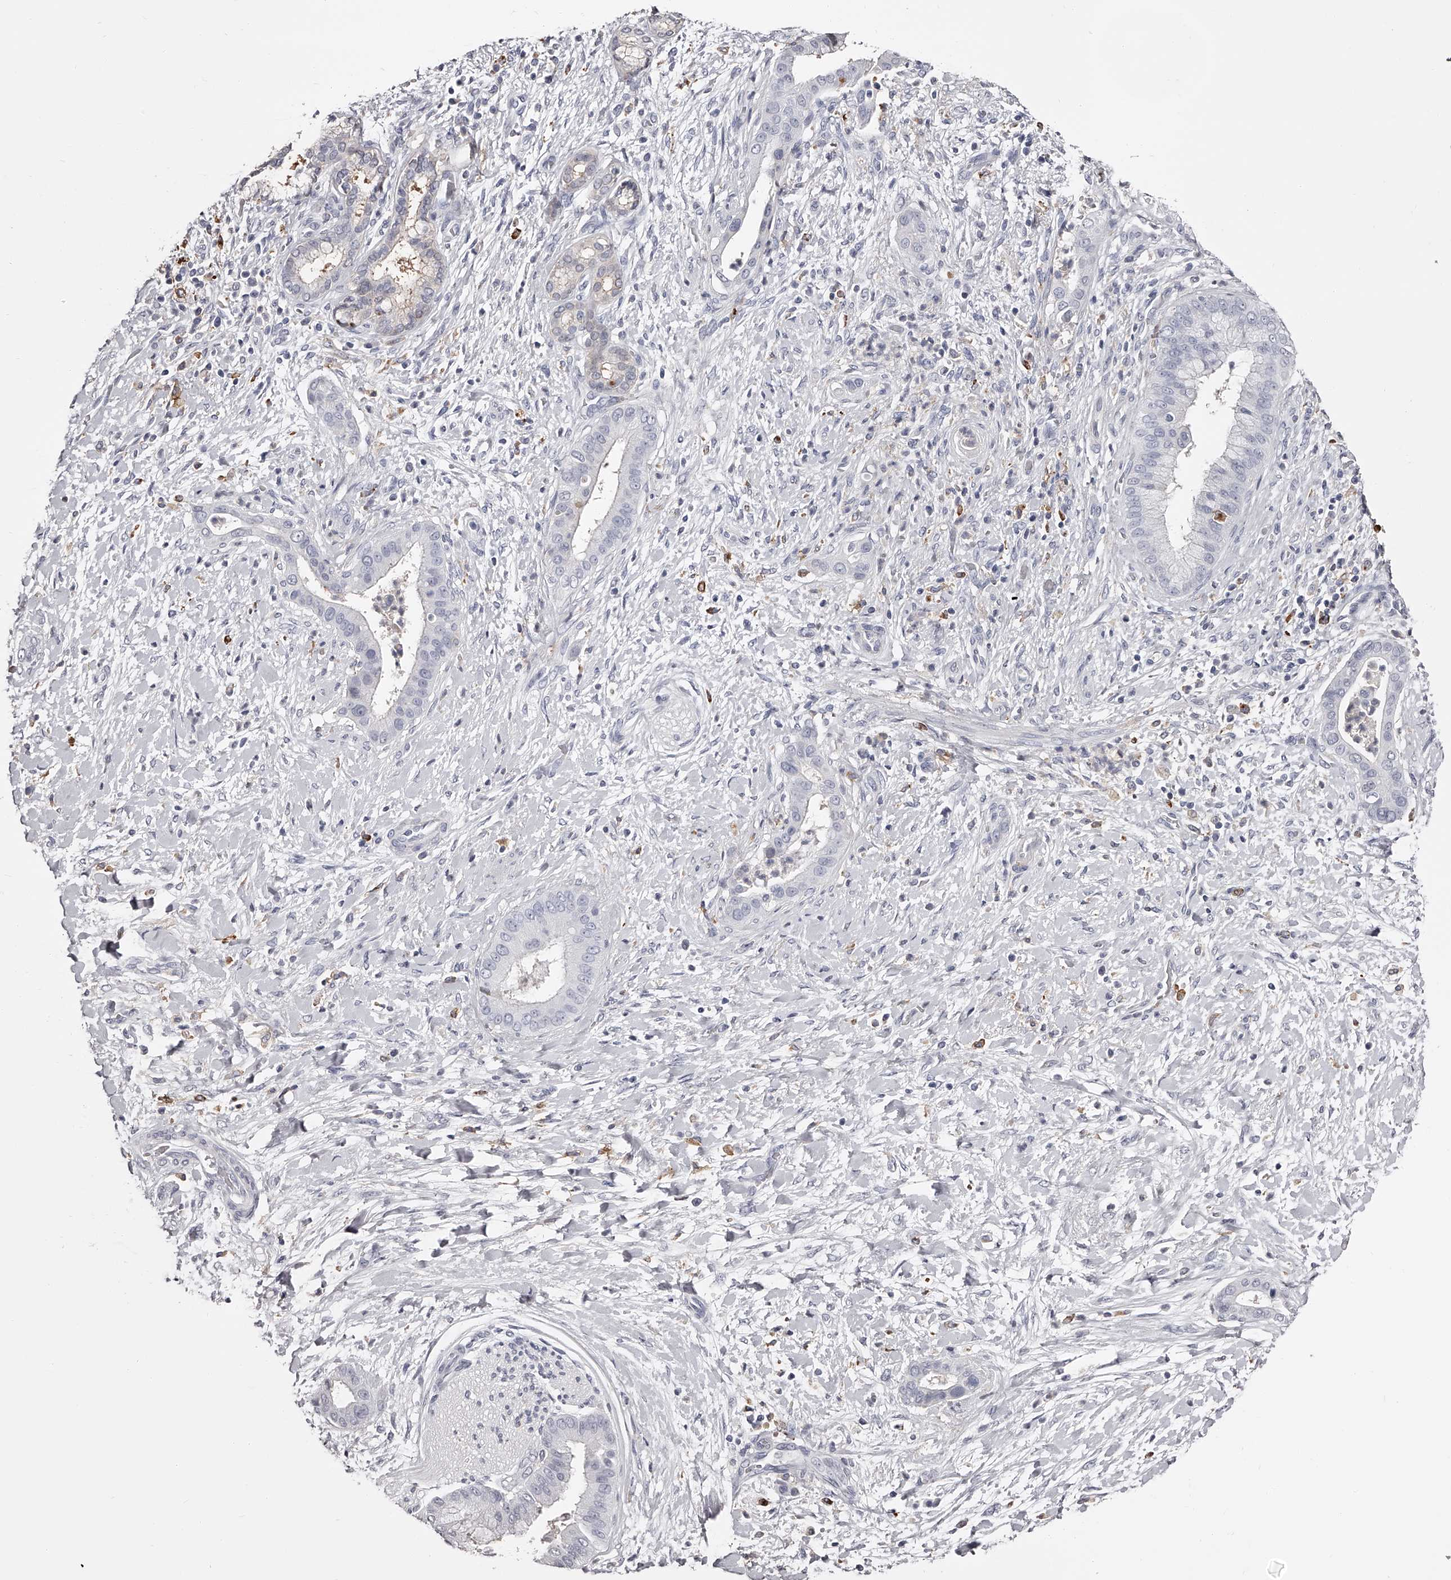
{"staining": {"intensity": "negative", "quantity": "none", "location": "none"}, "tissue": "liver cancer", "cell_type": "Tumor cells", "image_type": "cancer", "snomed": [{"axis": "morphology", "description": "Cholangiocarcinoma"}, {"axis": "topography", "description": "Liver"}], "caption": "An immunohistochemistry (IHC) photomicrograph of liver cancer (cholangiocarcinoma) is shown. There is no staining in tumor cells of liver cancer (cholangiocarcinoma).", "gene": "PACSIN1", "patient": {"sex": "female", "age": 54}}